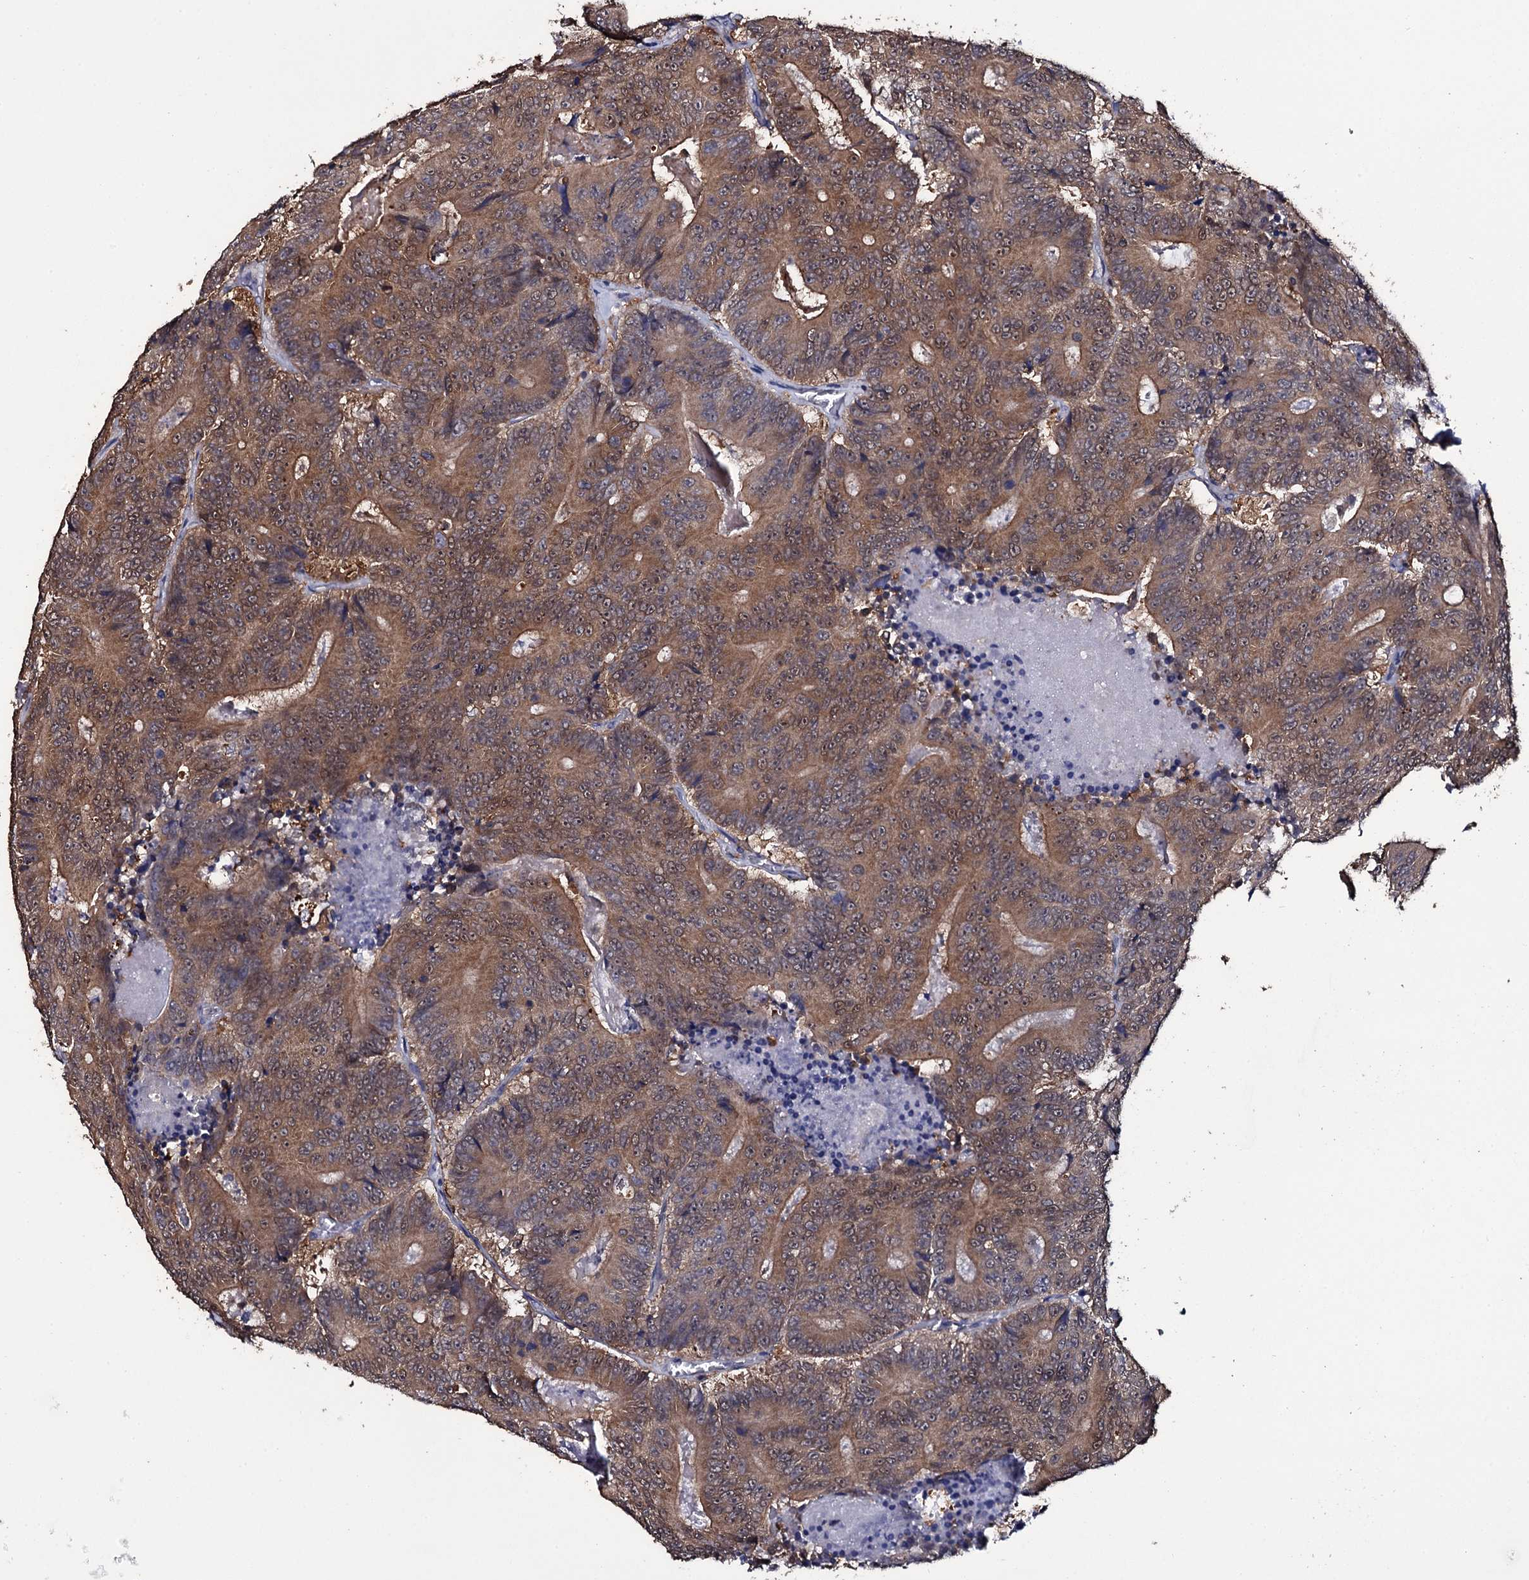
{"staining": {"intensity": "moderate", "quantity": ">75%", "location": "cytoplasmic/membranous"}, "tissue": "colorectal cancer", "cell_type": "Tumor cells", "image_type": "cancer", "snomed": [{"axis": "morphology", "description": "Adenocarcinoma, NOS"}, {"axis": "topography", "description": "Colon"}], "caption": "Colorectal adenocarcinoma stained for a protein (brown) demonstrates moderate cytoplasmic/membranous positive positivity in approximately >75% of tumor cells.", "gene": "CRYL1", "patient": {"sex": "male", "age": 83}}